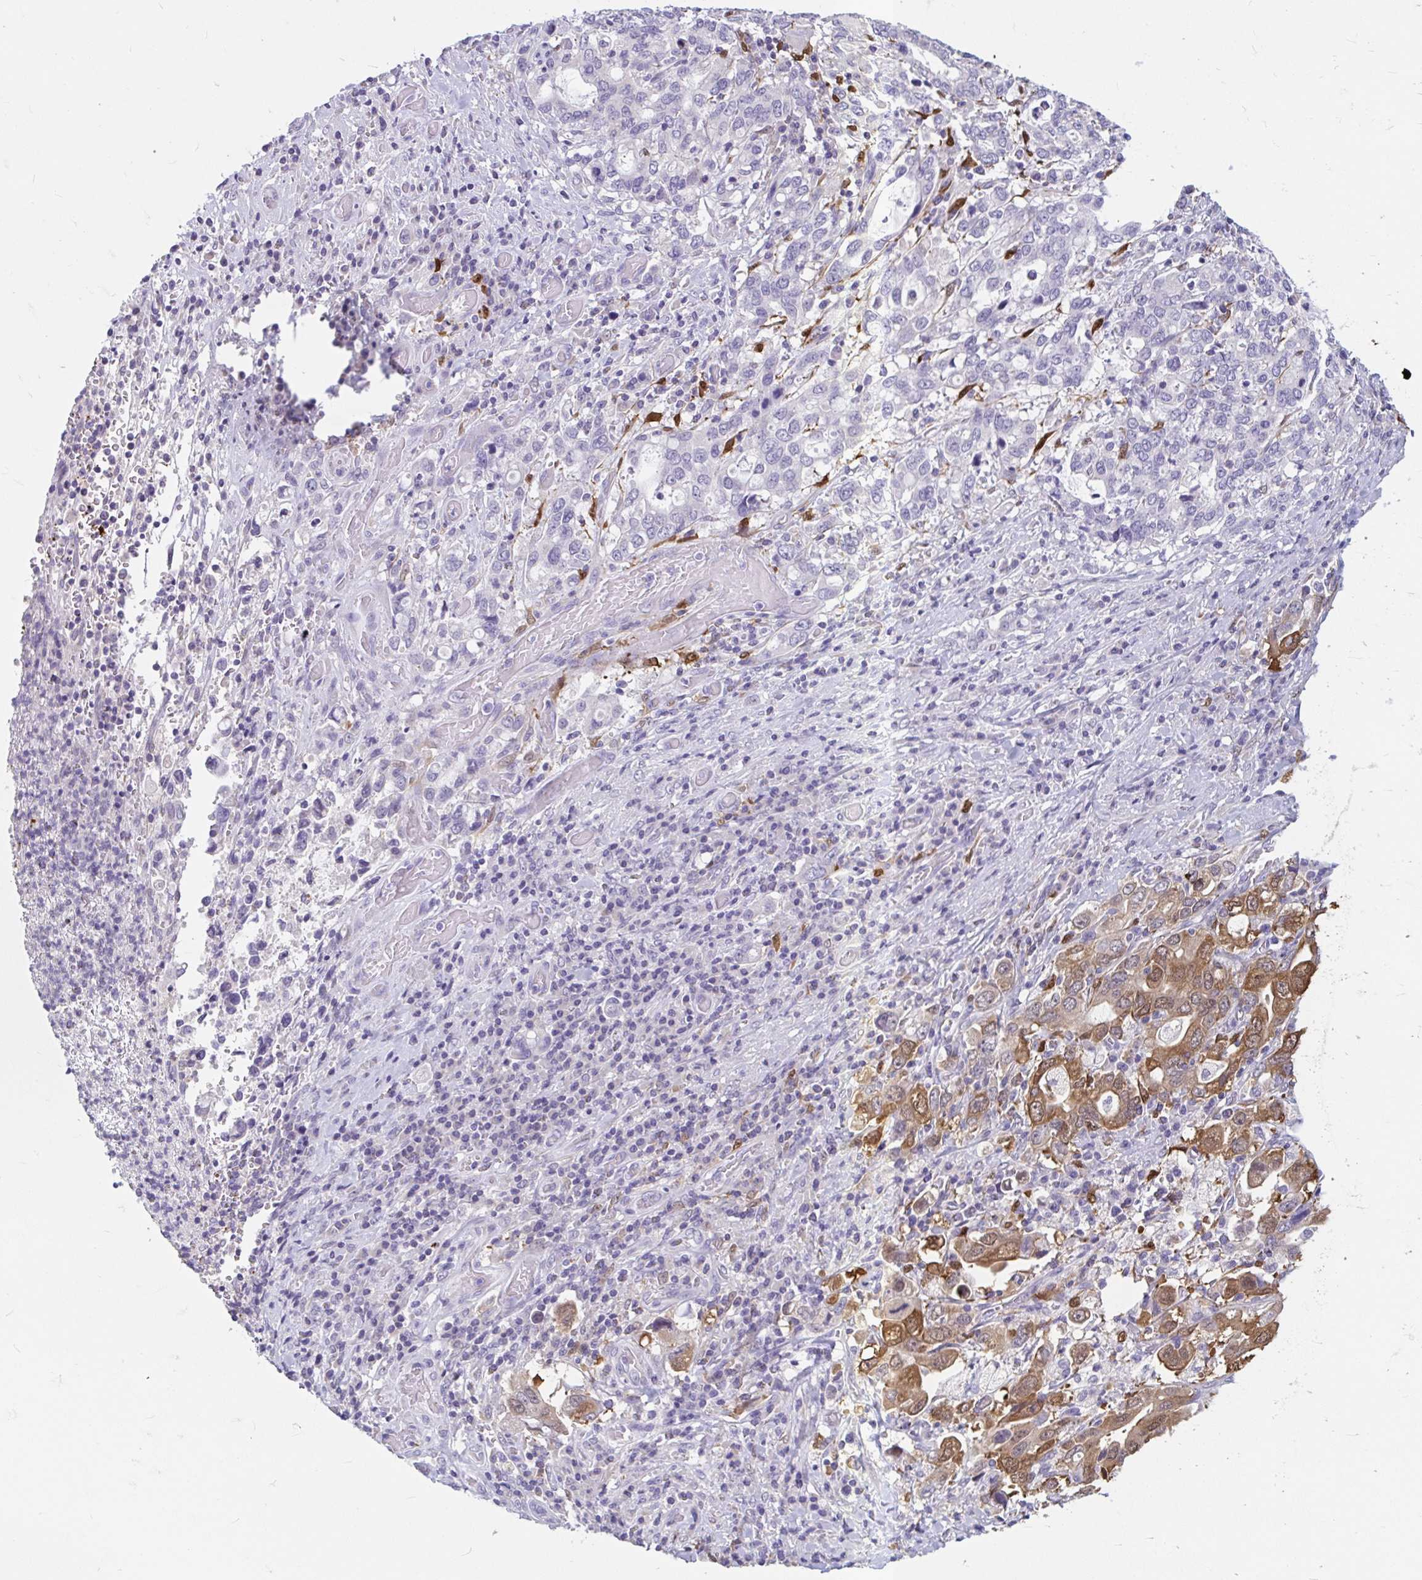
{"staining": {"intensity": "negative", "quantity": "none", "location": "none"}, "tissue": "stomach cancer", "cell_type": "Tumor cells", "image_type": "cancer", "snomed": [{"axis": "morphology", "description": "Adenocarcinoma, NOS"}, {"axis": "topography", "description": "Stomach, upper"}, {"axis": "topography", "description": "Stomach"}], "caption": "Stomach cancer was stained to show a protein in brown. There is no significant expression in tumor cells.", "gene": "ADH1A", "patient": {"sex": "male", "age": 62}}